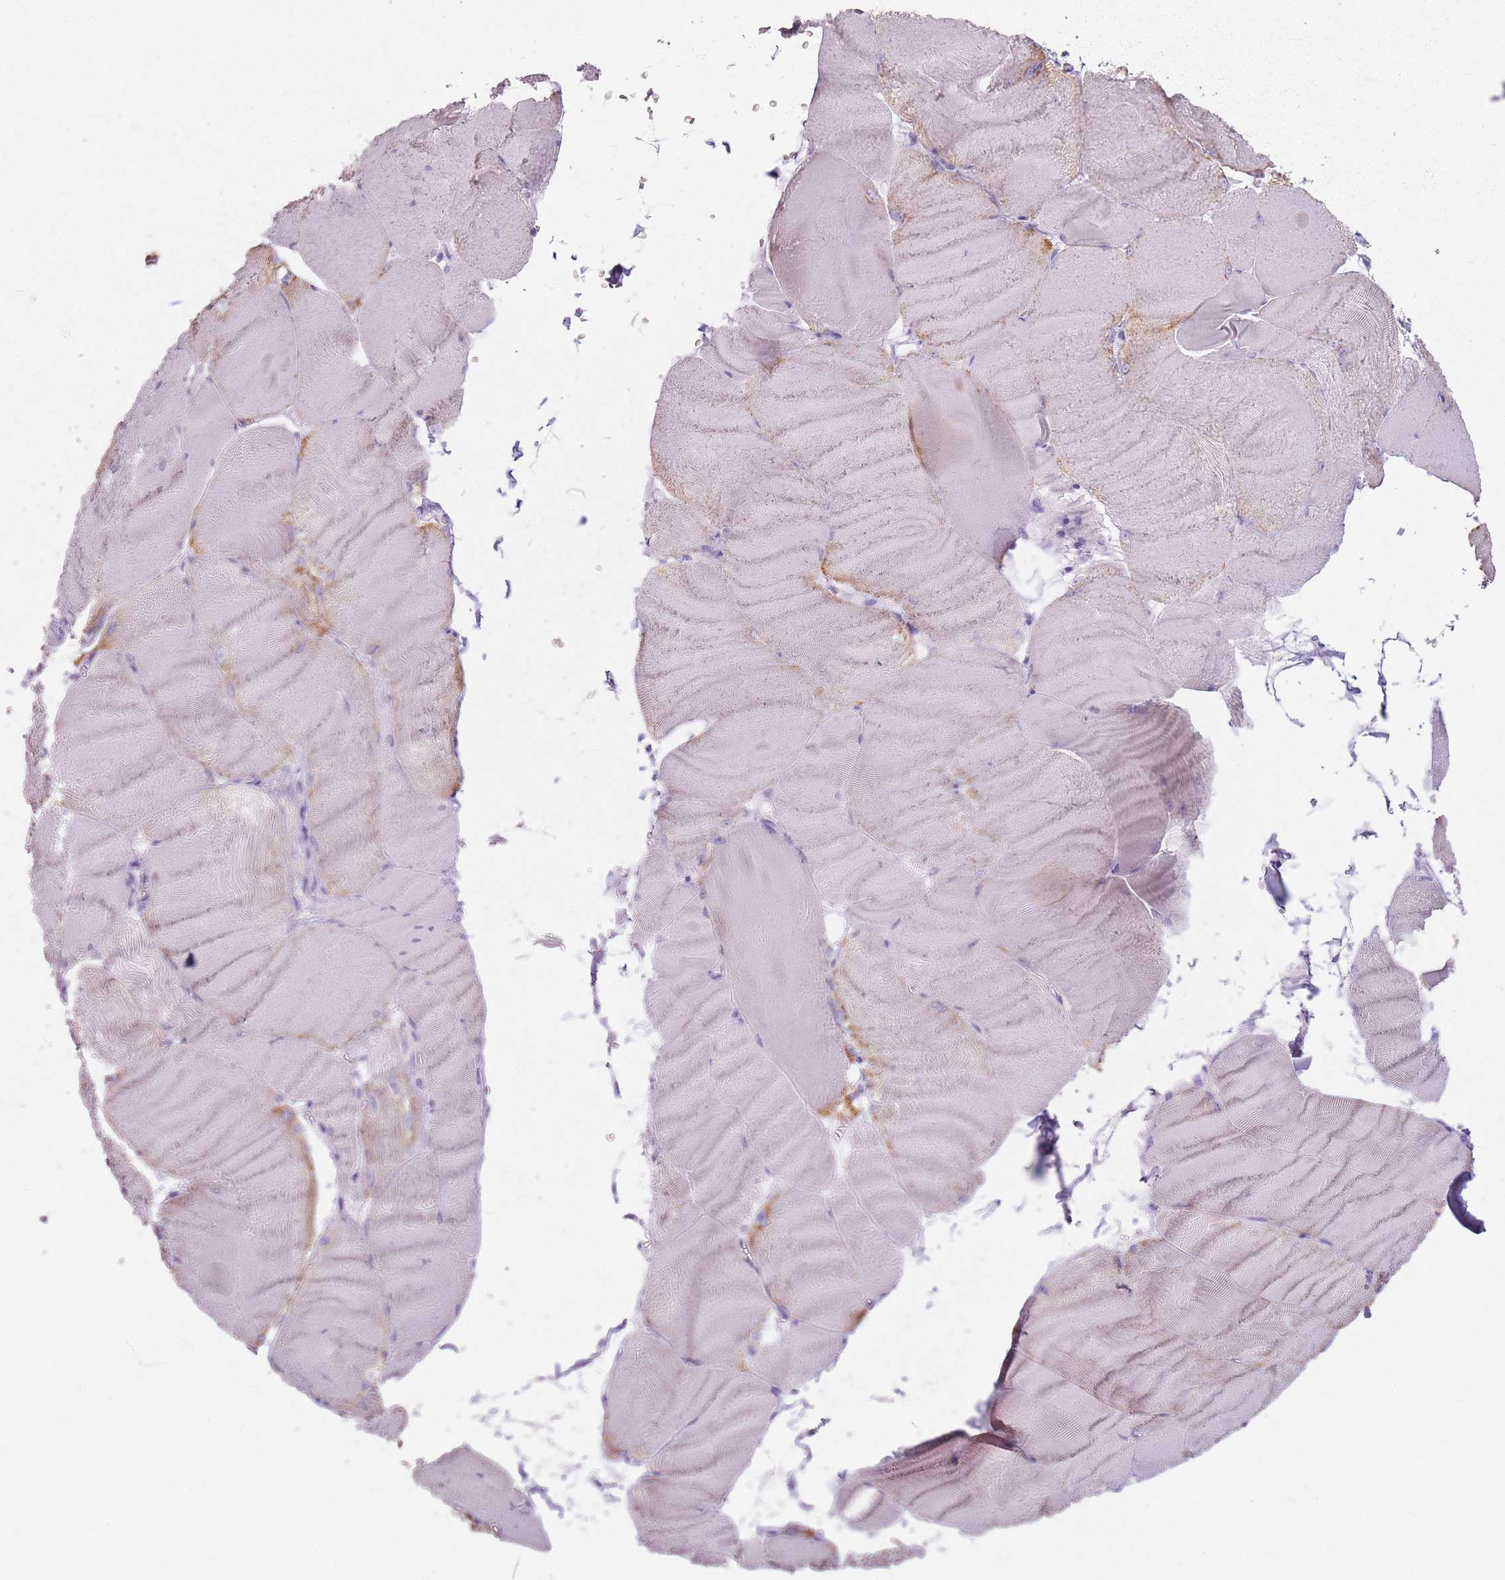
{"staining": {"intensity": "negative", "quantity": "none", "location": "none"}, "tissue": "skeletal muscle", "cell_type": "Myocytes", "image_type": "normal", "snomed": [{"axis": "morphology", "description": "Normal tissue, NOS"}, {"axis": "morphology", "description": "Basal cell carcinoma"}, {"axis": "topography", "description": "Skeletal muscle"}], "caption": "IHC image of unremarkable human skeletal muscle stained for a protein (brown), which reveals no positivity in myocytes. Nuclei are stained in blue.", "gene": "GDPGP1", "patient": {"sex": "female", "age": 64}}